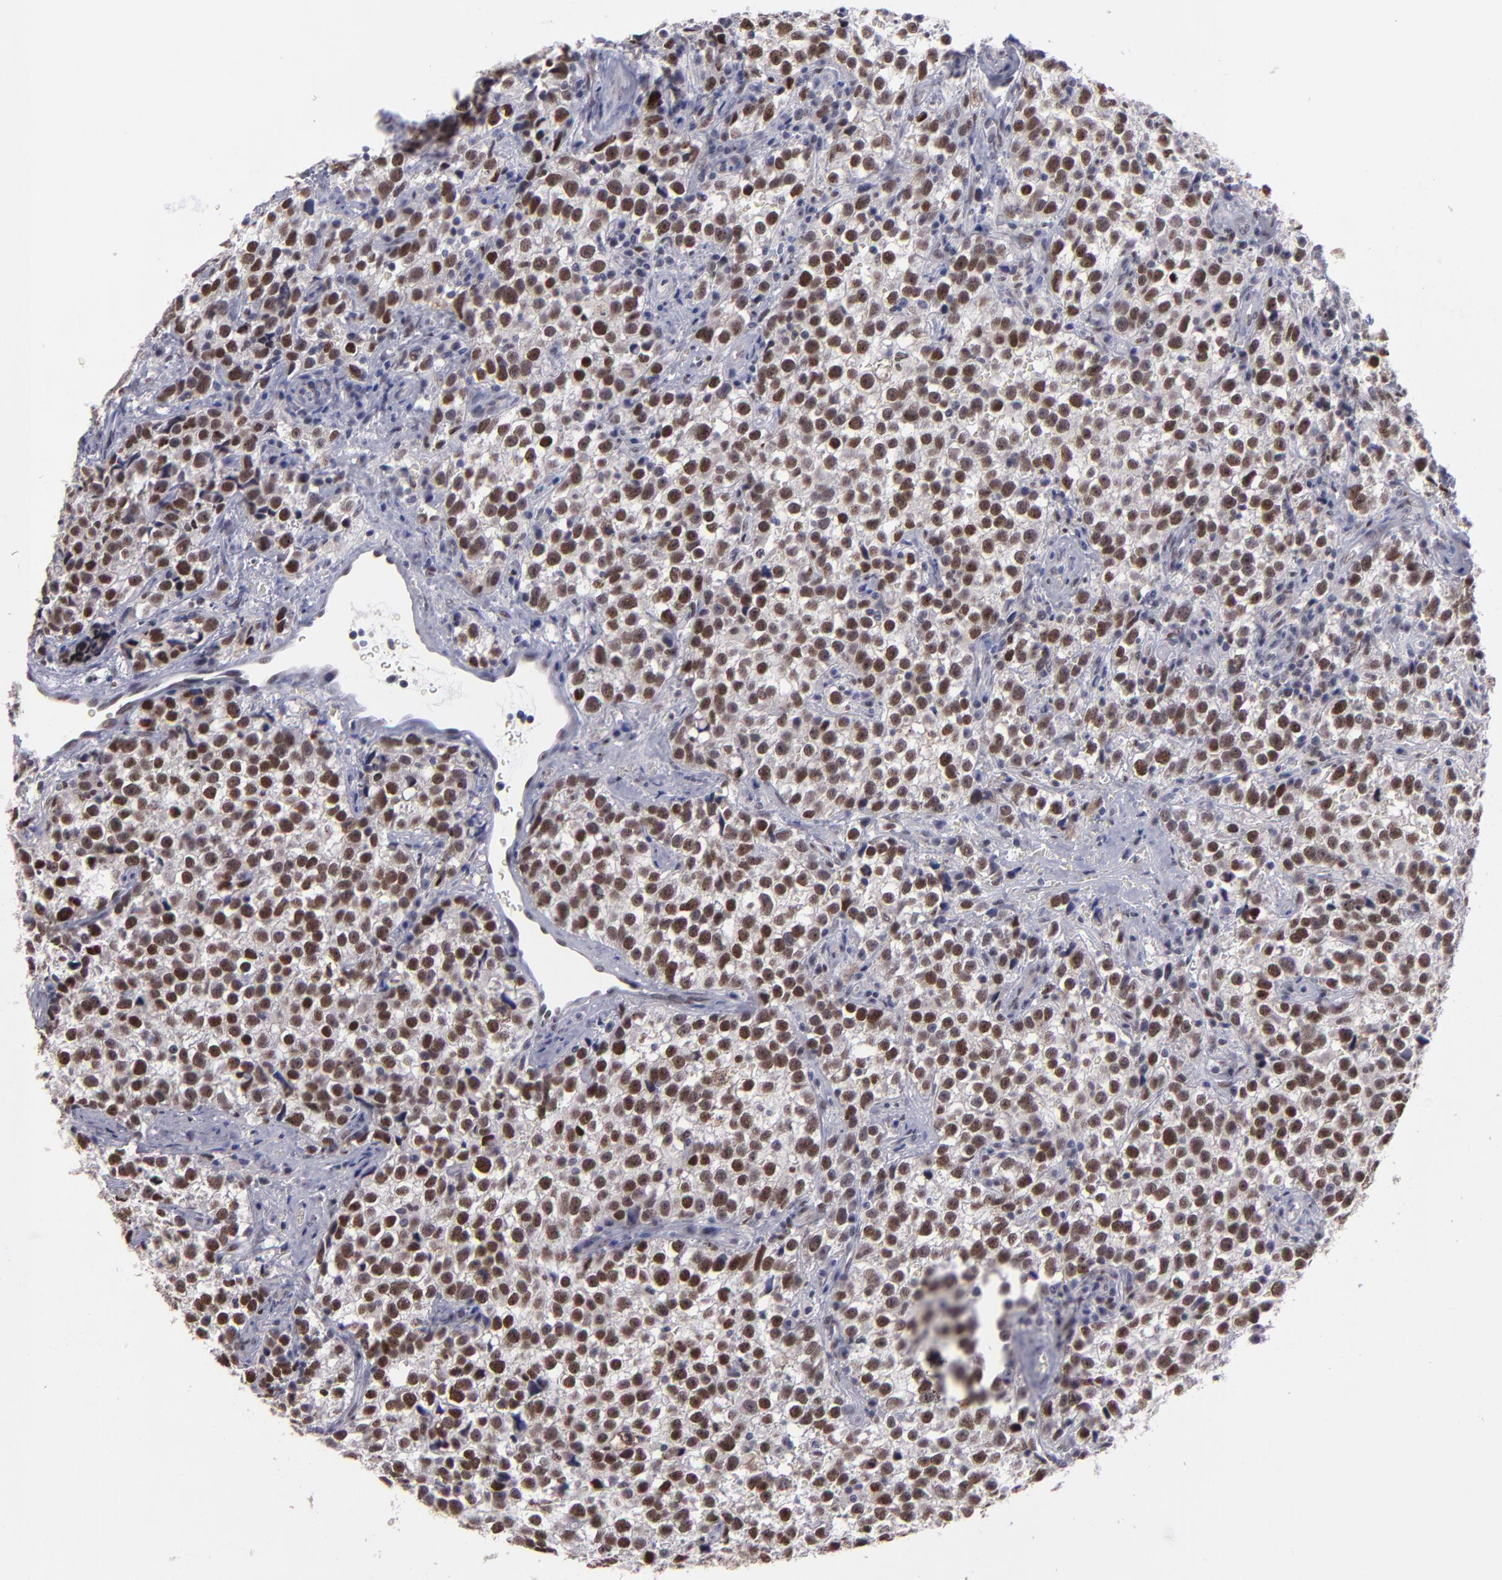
{"staining": {"intensity": "strong", "quantity": ">75%", "location": "nuclear"}, "tissue": "testis cancer", "cell_type": "Tumor cells", "image_type": "cancer", "snomed": [{"axis": "morphology", "description": "Seminoma, NOS"}, {"axis": "topography", "description": "Testis"}], "caption": "Immunohistochemistry (DAB) staining of human seminoma (testis) demonstrates strong nuclear protein positivity in approximately >75% of tumor cells.", "gene": "OTUB2", "patient": {"sex": "male", "age": 38}}